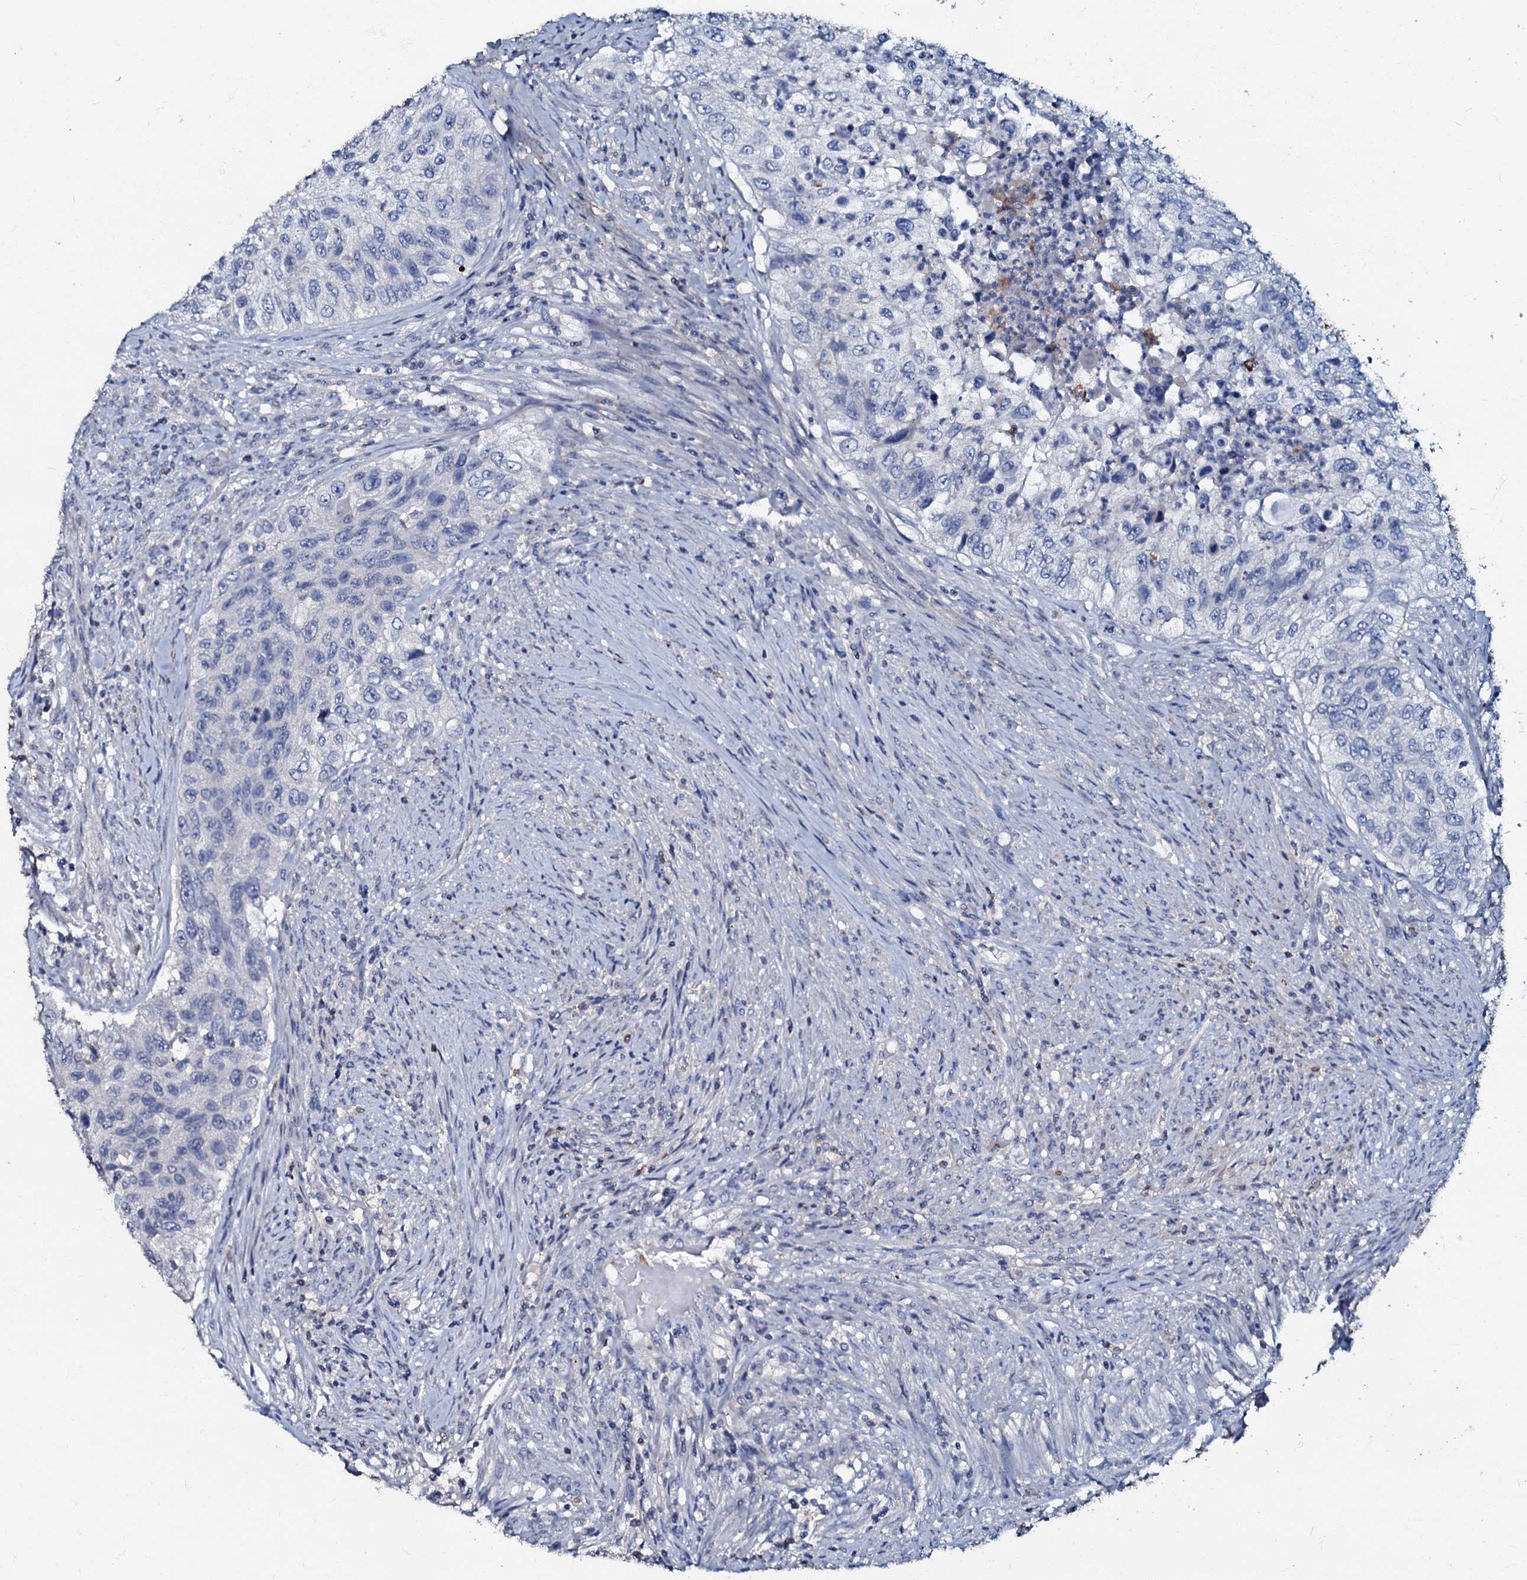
{"staining": {"intensity": "negative", "quantity": "none", "location": "none"}, "tissue": "urothelial cancer", "cell_type": "Tumor cells", "image_type": "cancer", "snomed": [{"axis": "morphology", "description": "Urothelial carcinoma, High grade"}, {"axis": "topography", "description": "Urinary bladder"}], "caption": "Tumor cells show no significant protein expression in urothelial cancer.", "gene": "MANSC4", "patient": {"sex": "female", "age": 60}}